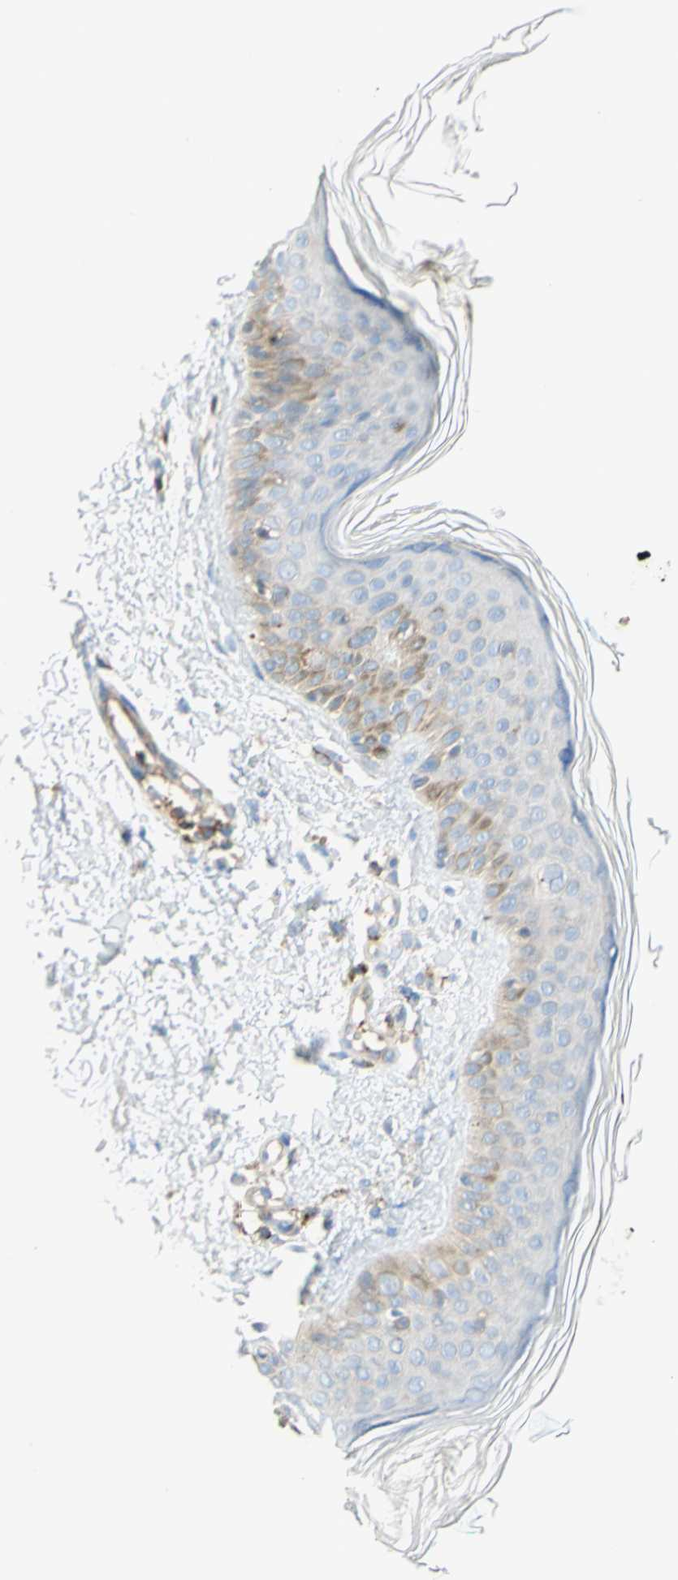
{"staining": {"intensity": "negative", "quantity": "none", "location": "none"}, "tissue": "skin", "cell_type": "Fibroblasts", "image_type": "normal", "snomed": [{"axis": "morphology", "description": "Normal tissue, NOS"}, {"axis": "topography", "description": "Skin"}], "caption": "This is a histopathology image of immunohistochemistry staining of normal skin, which shows no expression in fibroblasts. (Immunohistochemistry (ihc), brightfield microscopy, high magnification).", "gene": "SEMA4C", "patient": {"sex": "male", "age": 71}}